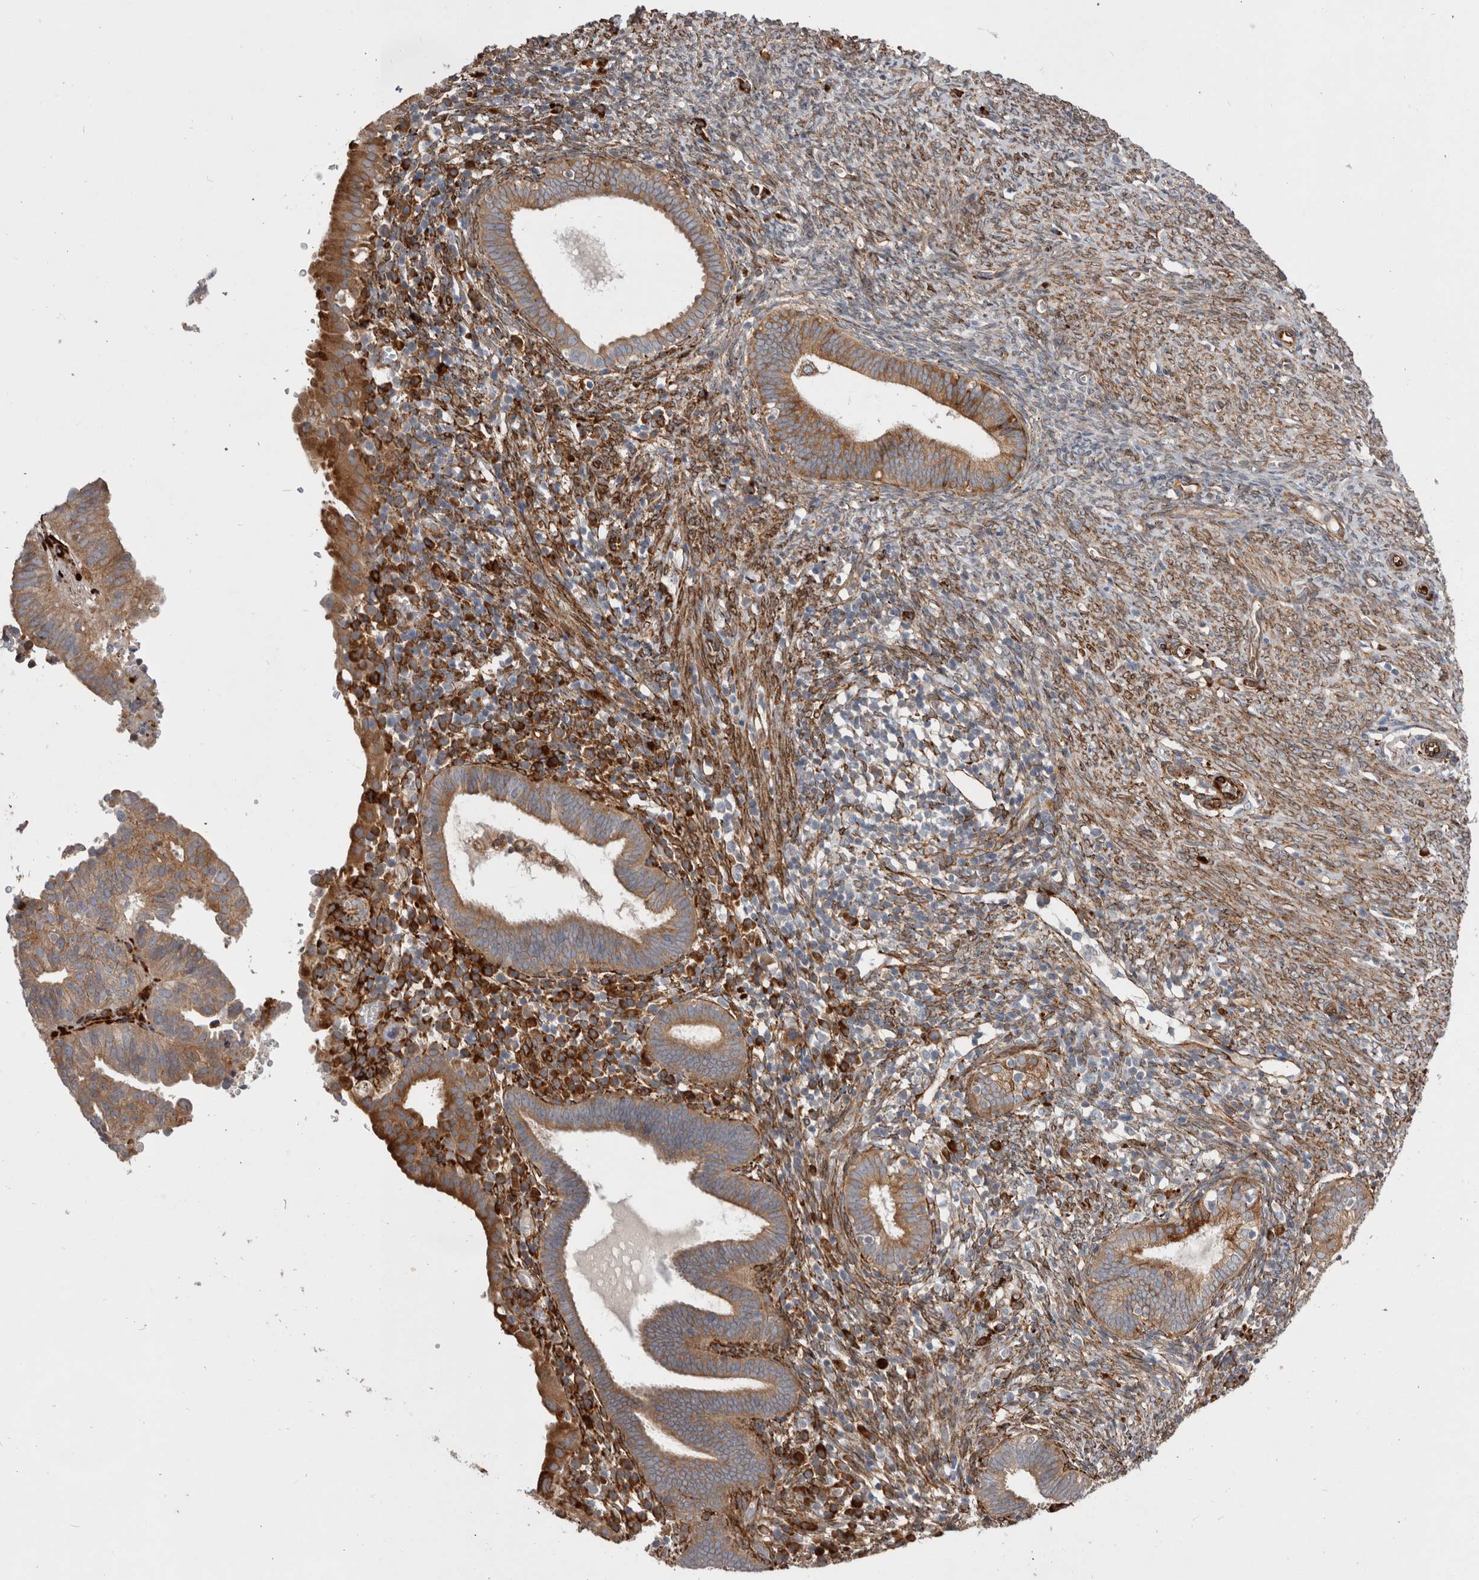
{"staining": {"intensity": "moderate", "quantity": ">75%", "location": "cytoplasmic/membranous"}, "tissue": "endometrial cancer", "cell_type": "Tumor cells", "image_type": "cancer", "snomed": [{"axis": "morphology", "description": "Adenocarcinoma, NOS"}, {"axis": "topography", "description": "Uterus"}], "caption": "IHC photomicrograph of neoplastic tissue: human endometrial adenocarcinoma stained using immunohistochemistry (IHC) shows medium levels of moderate protein expression localized specifically in the cytoplasmic/membranous of tumor cells, appearing as a cytoplasmic/membranous brown color.", "gene": "WDTC1", "patient": {"sex": "female", "age": 77}}